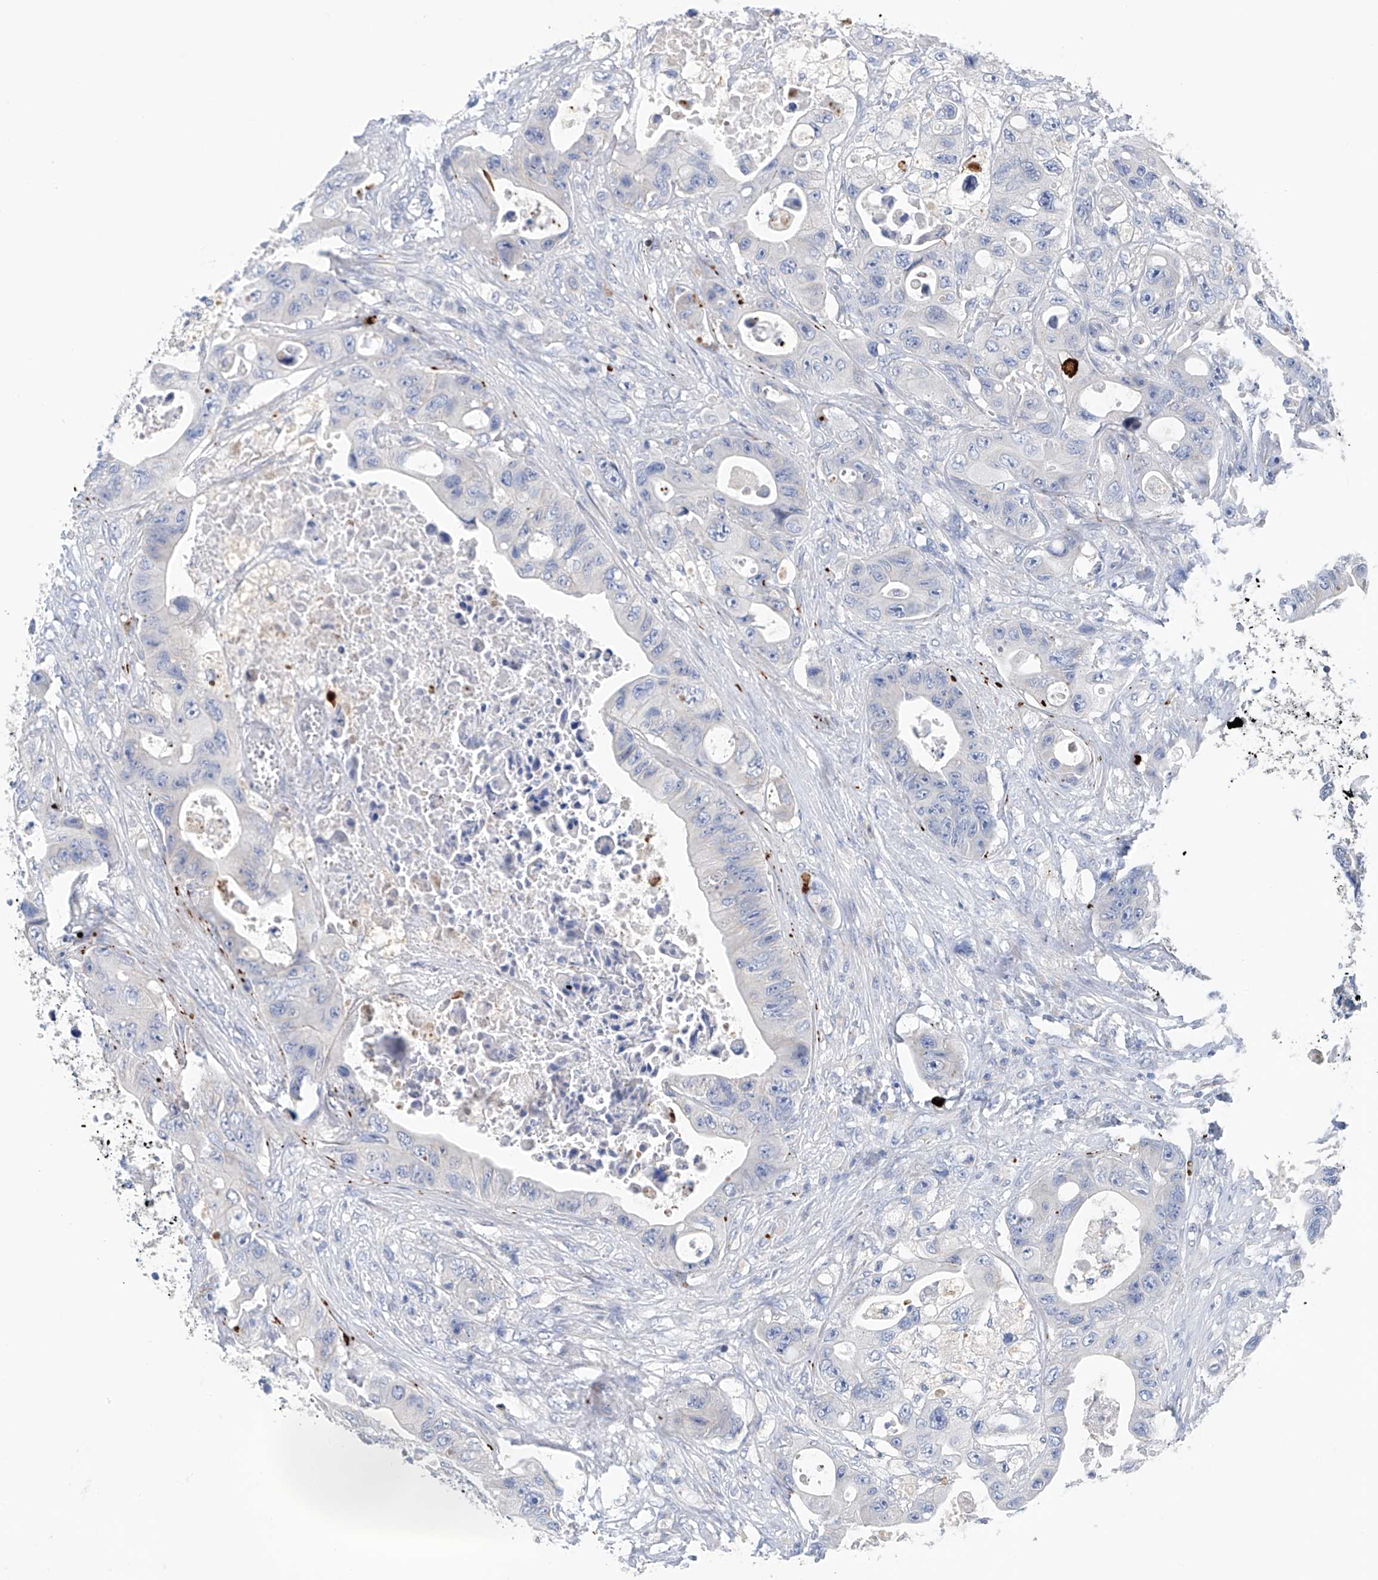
{"staining": {"intensity": "negative", "quantity": "none", "location": "none"}, "tissue": "colorectal cancer", "cell_type": "Tumor cells", "image_type": "cancer", "snomed": [{"axis": "morphology", "description": "Adenocarcinoma, NOS"}, {"axis": "topography", "description": "Colon"}], "caption": "This is a photomicrograph of IHC staining of colorectal cancer, which shows no staining in tumor cells.", "gene": "CEP85L", "patient": {"sex": "female", "age": 46}}